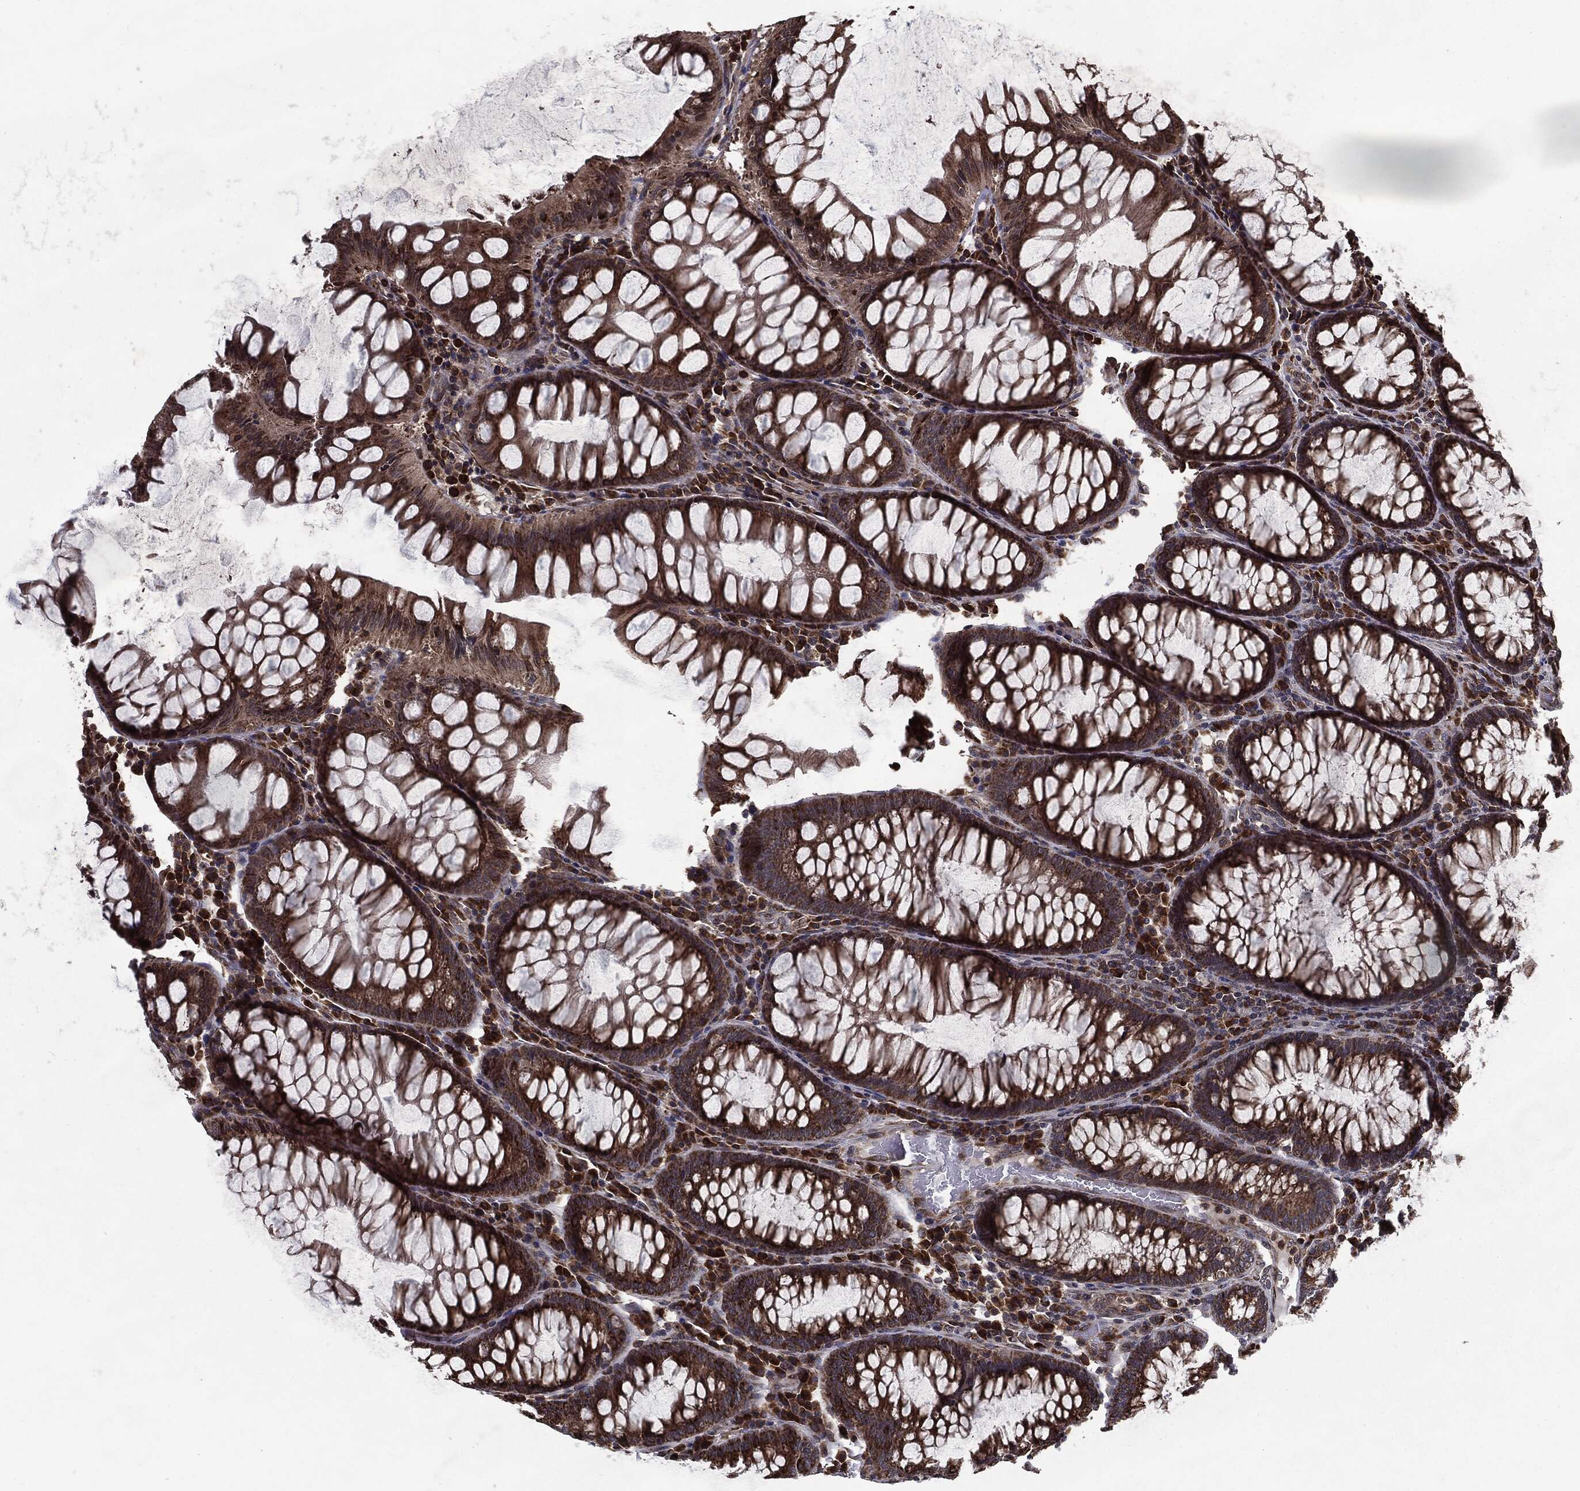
{"staining": {"intensity": "strong", "quantity": "25%-75%", "location": "cytoplasmic/membranous"}, "tissue": "colorectal cancer", "cell_type": "Tumor cells", "image_type": "cancer", "snomed": [{"axis": "morphology", "description": "Normal tissue, NOS"}, {"axis": "morphology", "description": "Adenocarcinoma, NOS"}, {"axis": "topography", "description": "Rectum"}, {"axis": "topography", "description": "Peripheral nerve tissue"}], "caption": "There is high levels of strong cytoplasmic/membranous positivity in tumor cells of colorectal adenocarcinoma, as demonstrated by immunohistochemical staining (brown color).", "gene": "HDAC5", "patient": {"sex": "male", "age": 92}}